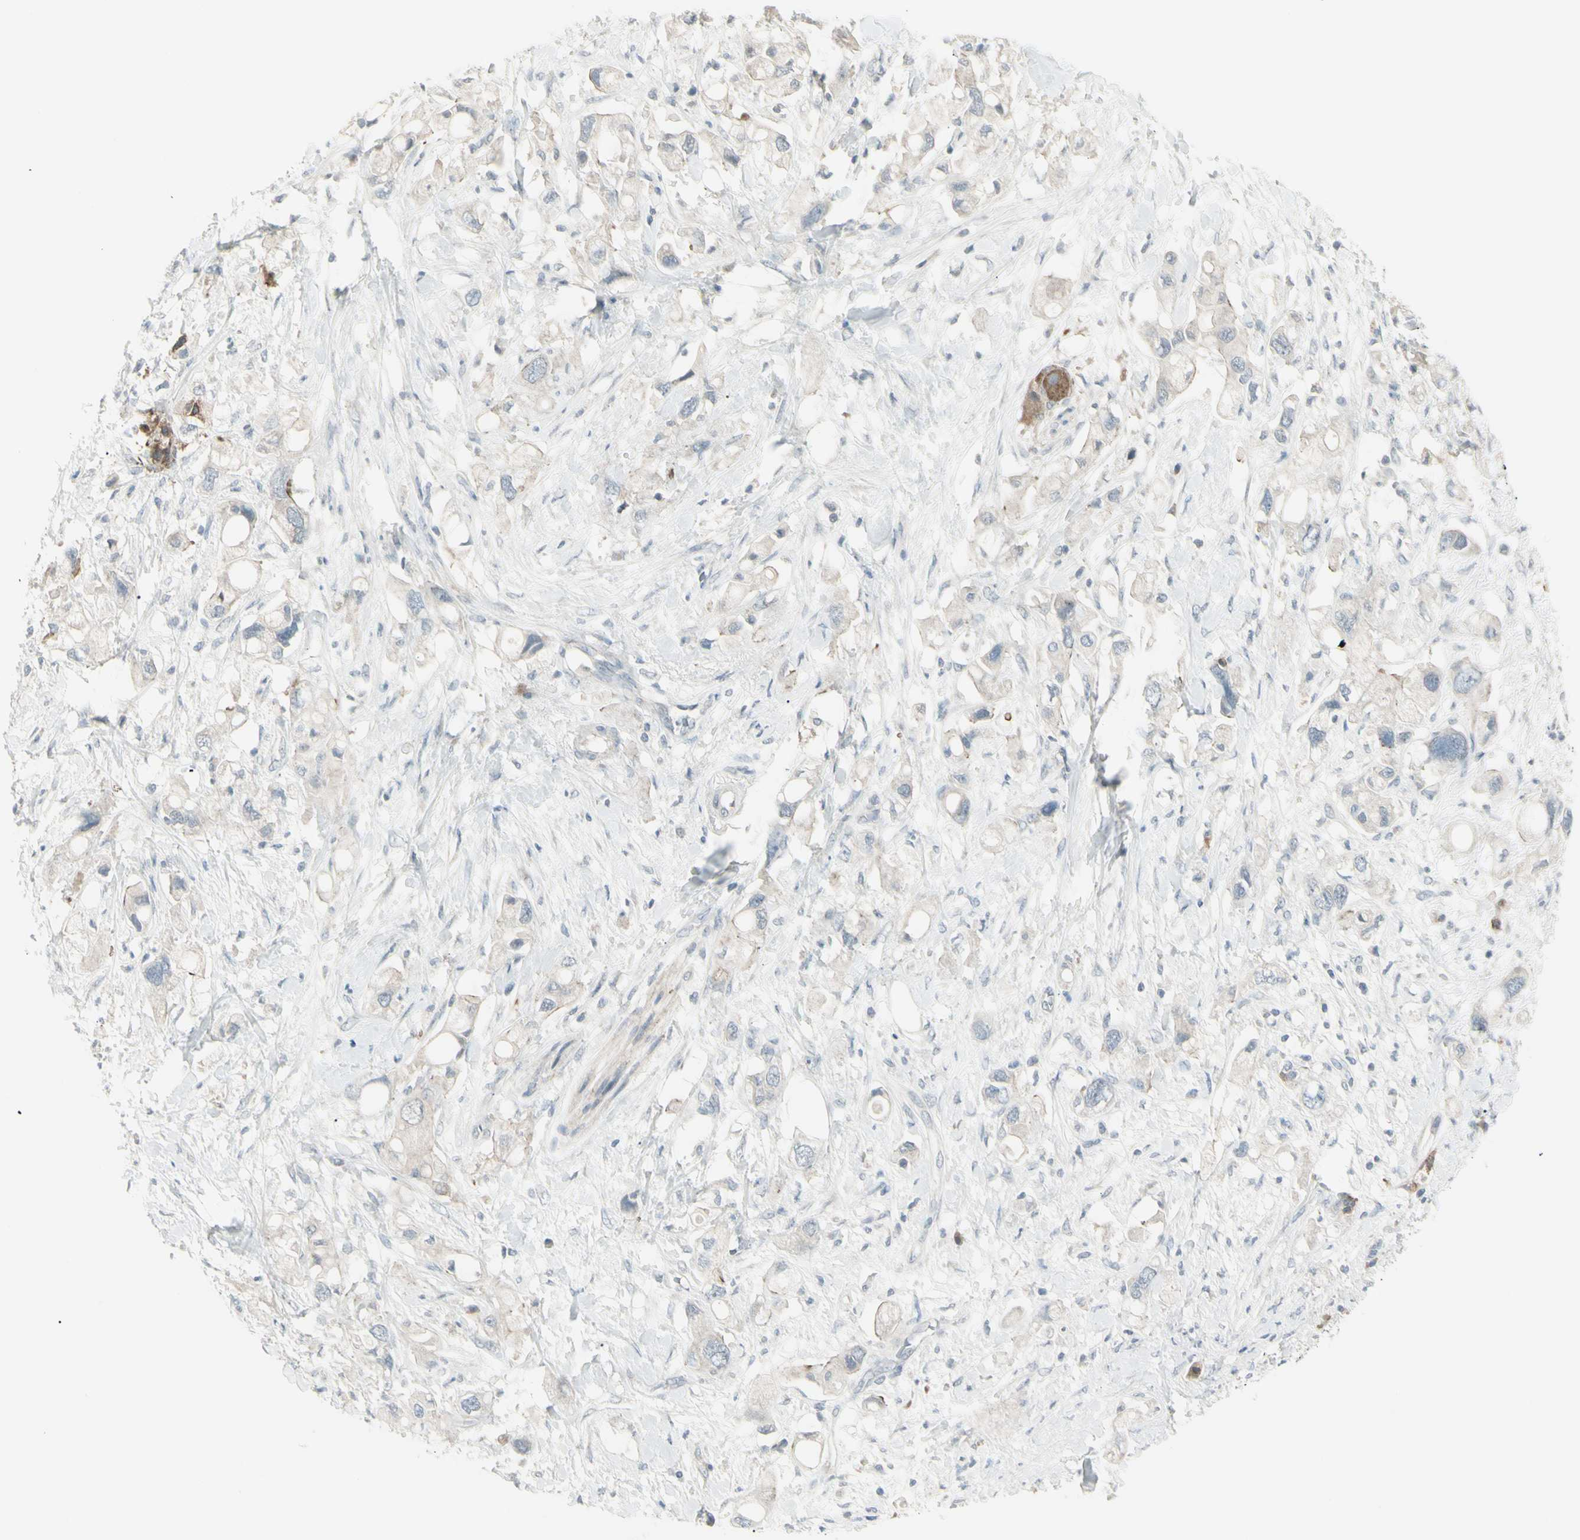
{"staining": {"intensity": "negative", "quantity": "none", "location": "none"}, "tissue": "pancreatic cancer", "cell_type": "Tumor cells", "image_type": "cancer", "snomed": [{"axis": "morphology", "description": "Adenocarcinoma, NOS"}, {"axis": "topography", "description": "Pancreas"}], "caption": "Histopathology image shows no significant protein expression in tumor cells of pancreatic cancer.", "gene": "SH3GL2", "patient": {"sex": "female", "age": 56}}